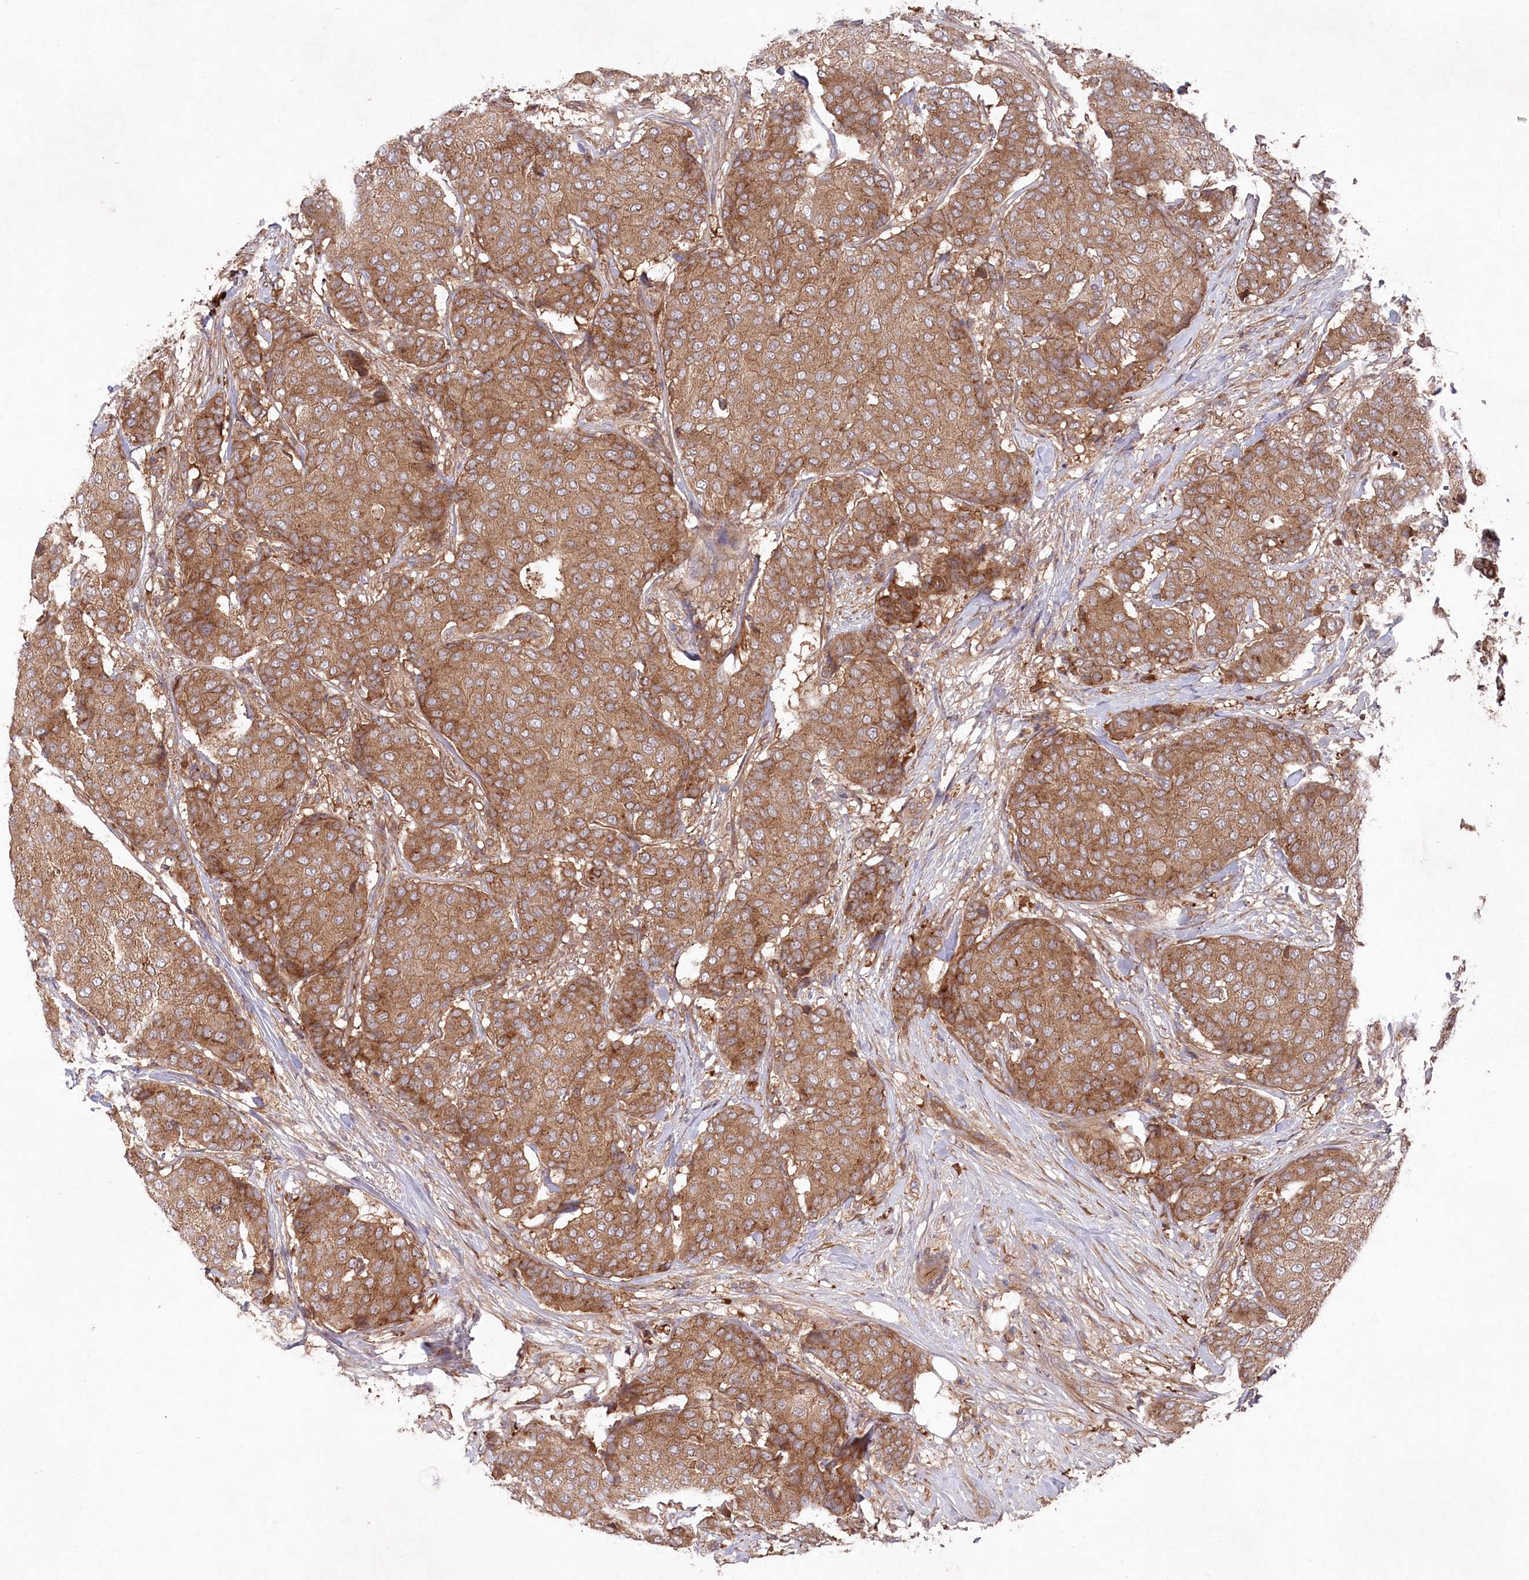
{"staining": {"intensity": "moderate", "quantity": ">75%", "location": "cytoplasmic/membranous"}, "tissue": "breast cancer", "cell_type": "Tumor cells", "image_type": "cancer", "snomed": [{"axis": "morphology", "description": "Duct carcinoma"}, {"axis": "topography", "description": "Breast"}], "caption": "Immunohistochemical staining of human breast cancer reveals medium levels of moderate cytoplasmic/membranous protein staining in approximately >75% of tumor cells.", "gene": "PPP1R21", "patient": {"sex": "female", "age": 75}}